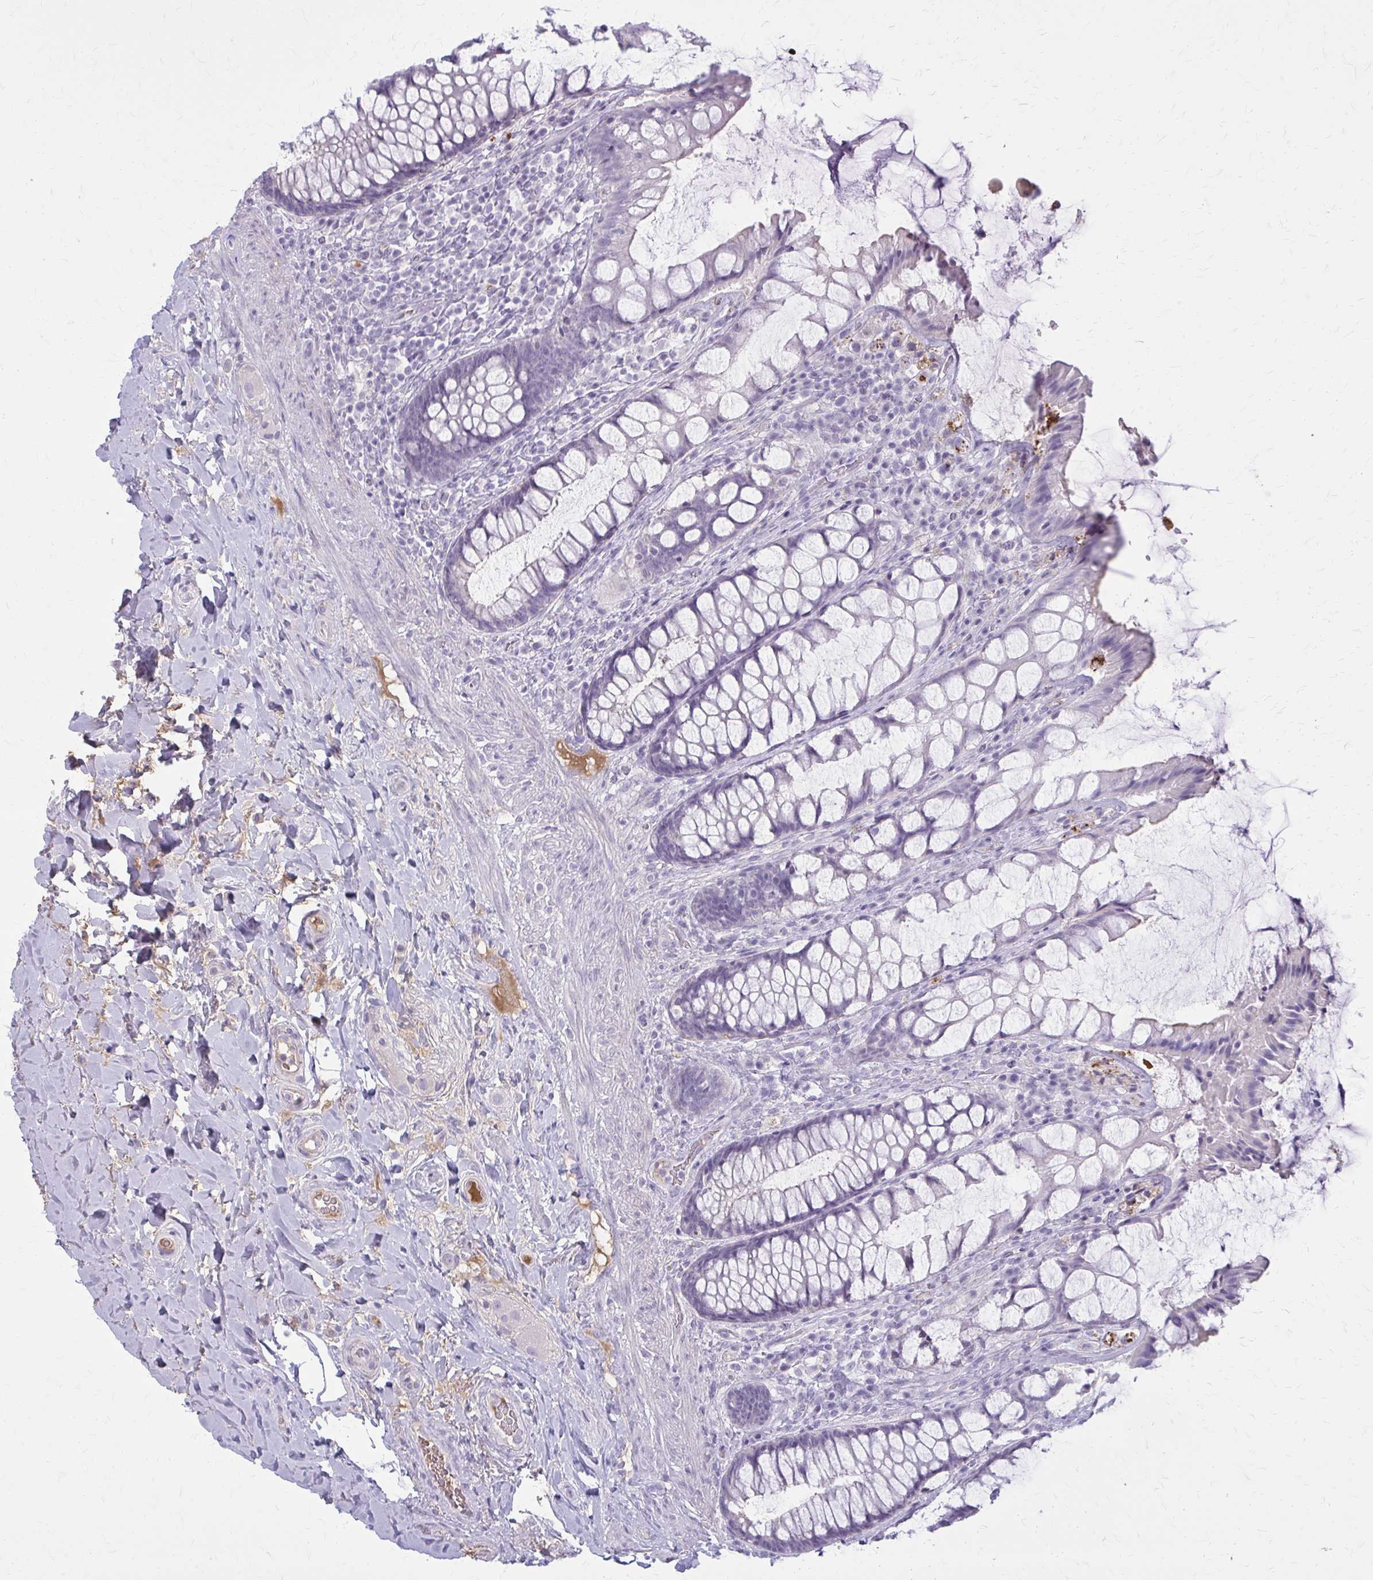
{"staining": {"intensity": "moderate", "quantity": "<25%", "location": "cytoplasmic/membranous"}, "tissue": "rectum", "cell_type": "Glandular cells", "image_type": "normal", "snomed": [{"axis": "morphology", "description": "Normal tissue, NOS"}, {"axis": "topography", "description": "Rectum"}], "caption": "Rectum stained for a protein (brown) exhibits moderate cytoplasmic/membranous positive positivity in approximately <25% of glandular cells.", "gene": "SERPIND1", "patient": {"sex": "female", "age": 58}}